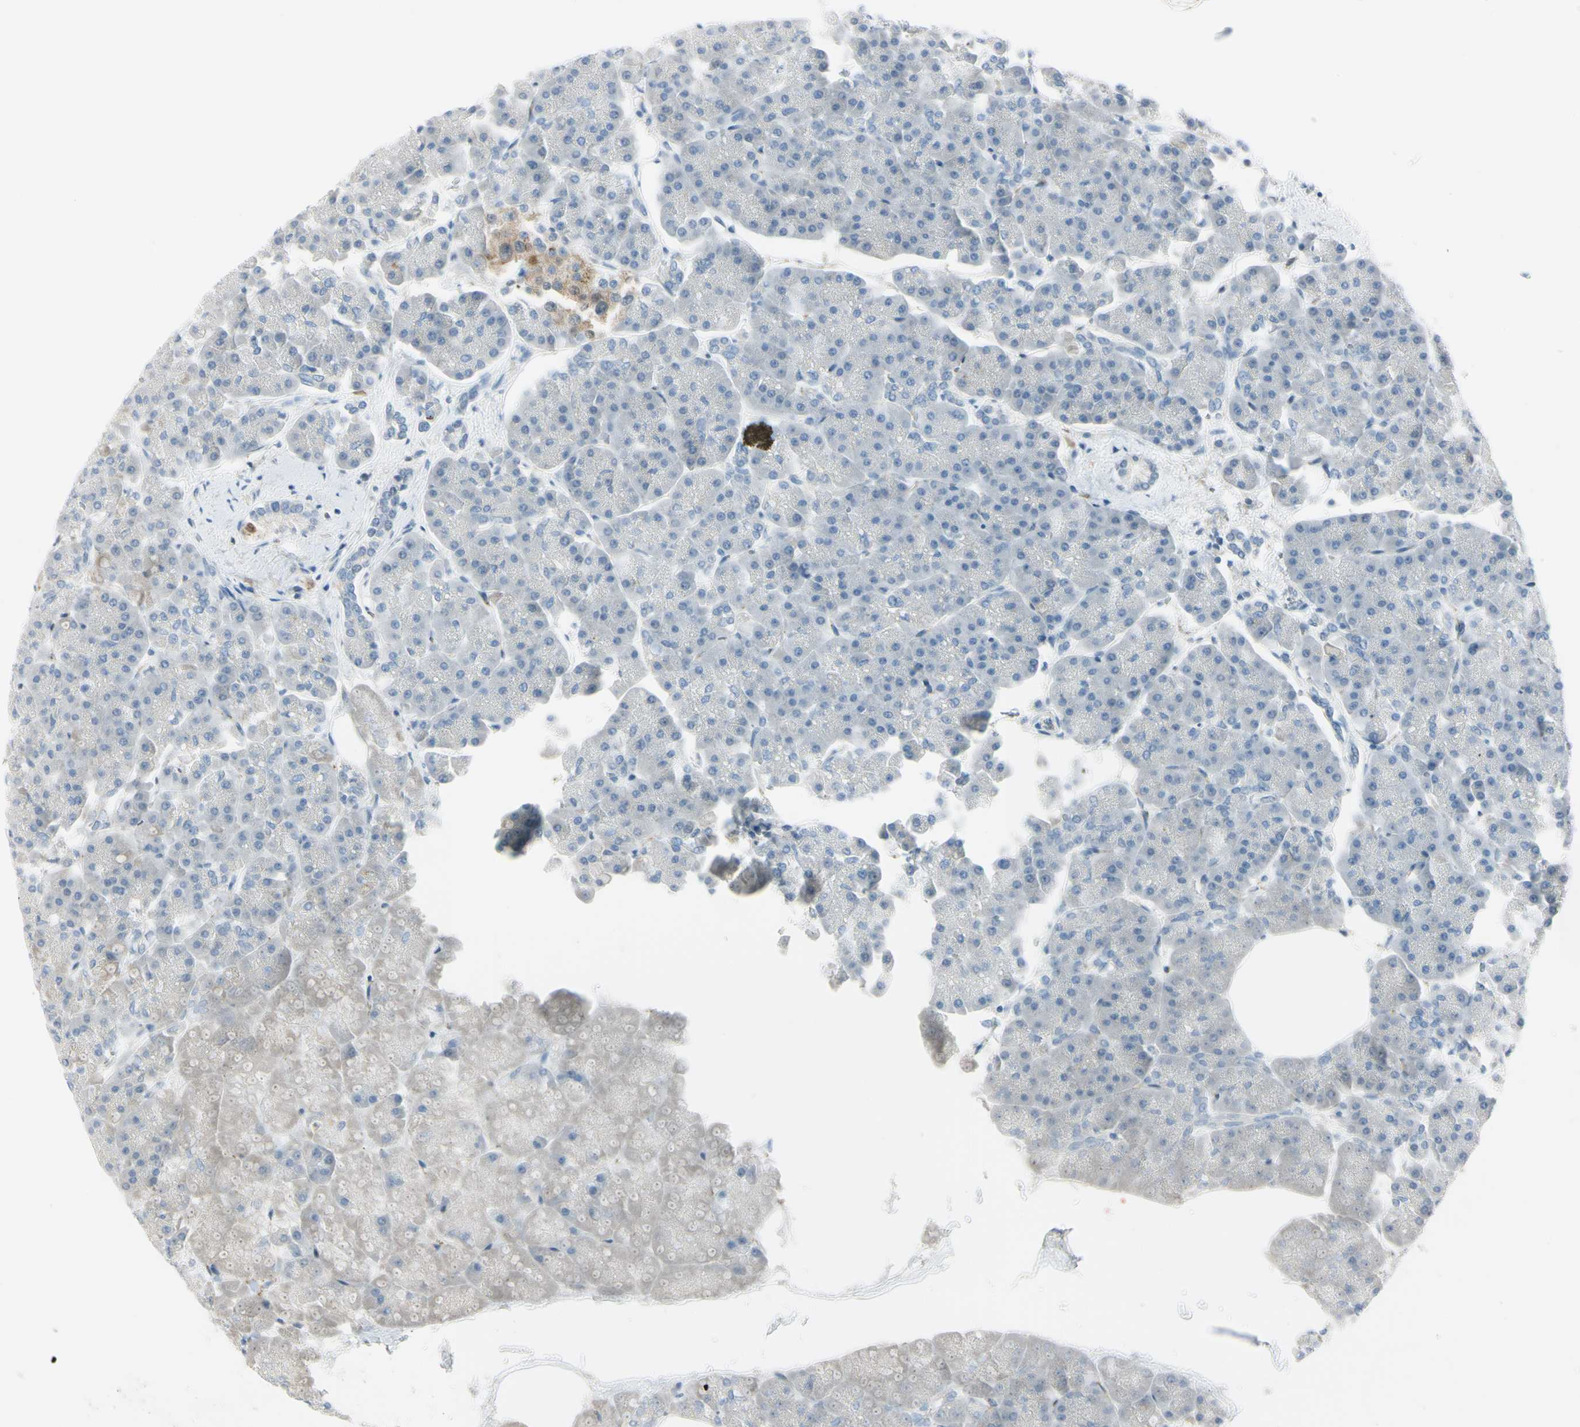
{"staining": {"intensity": "weak", "quantity": "<25%", "location": "cytoplasmic/membranous"}, "tissue": "pancreas", "cell_type": "Exocrine glandular cells", "image_type": "normal", "snomed": [{"axis": "morphology", "description": "Normal tissue, NOS"}, {"axis": "topography", "description": "Pancreas"}], "caption": "DAB (3,3'-diaminobenzidine) immunohistochemical staining of benign human pancreas reveals no significant staining in exocrine glandular cells.", "gene": "ASB9", "patient": {"sex": "female", "age": 70}}